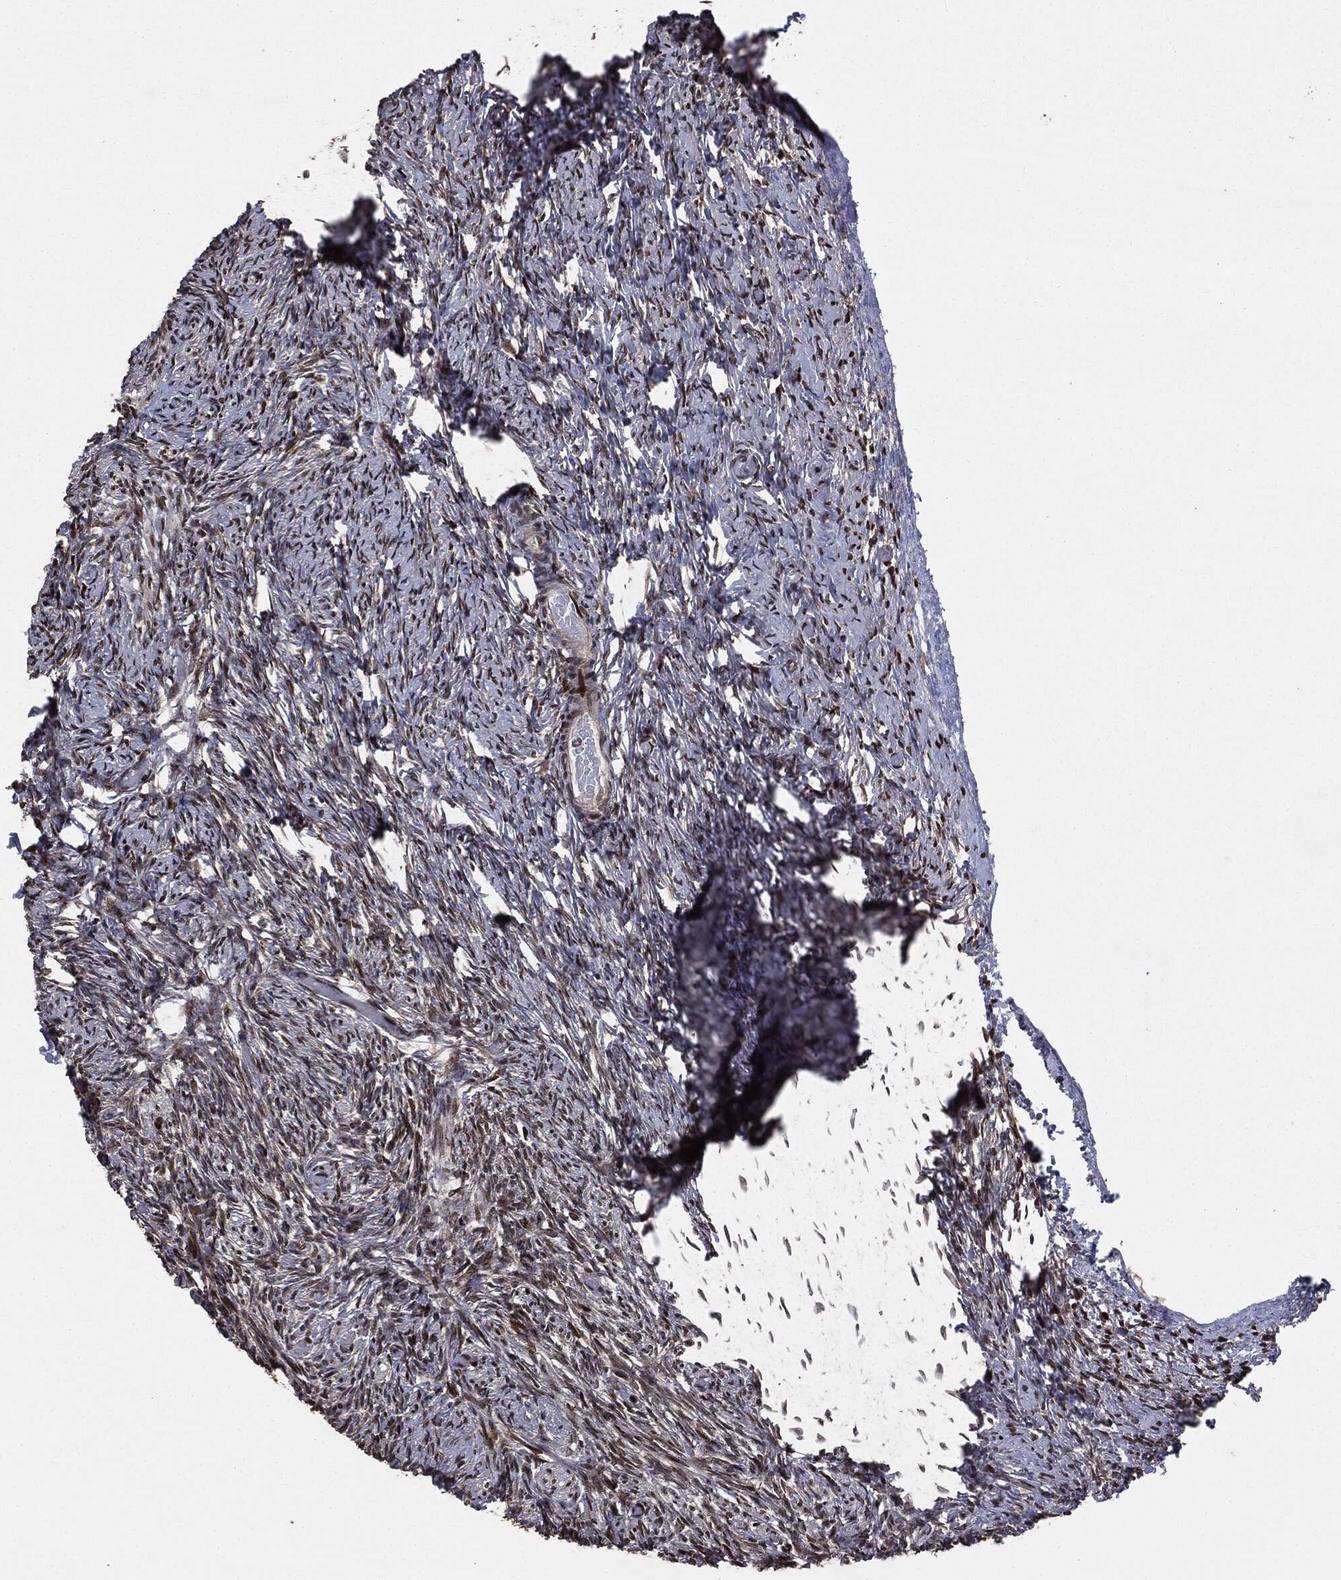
{"staining": {"intensity": "strong", "quantity": ">75%", "location": "nuclear"}, "tissue": "ovary", "cell_type": "Follicle cells", "image_type": "normal", "snomed": [{"axis": "morphology", "description": "Normal tissue, NOS"}, {"axis": "topography", "description": "Ovary"}], "caption": "The micrograph reveals staining of benign ovary, revealing strong nuclear protein positivity (brown color) within follicle cells. (Brightfield microscopy of DAB IHC at high magnification).", "gene": "DVL2", "patient": {"sex": "female", "age": 39}}